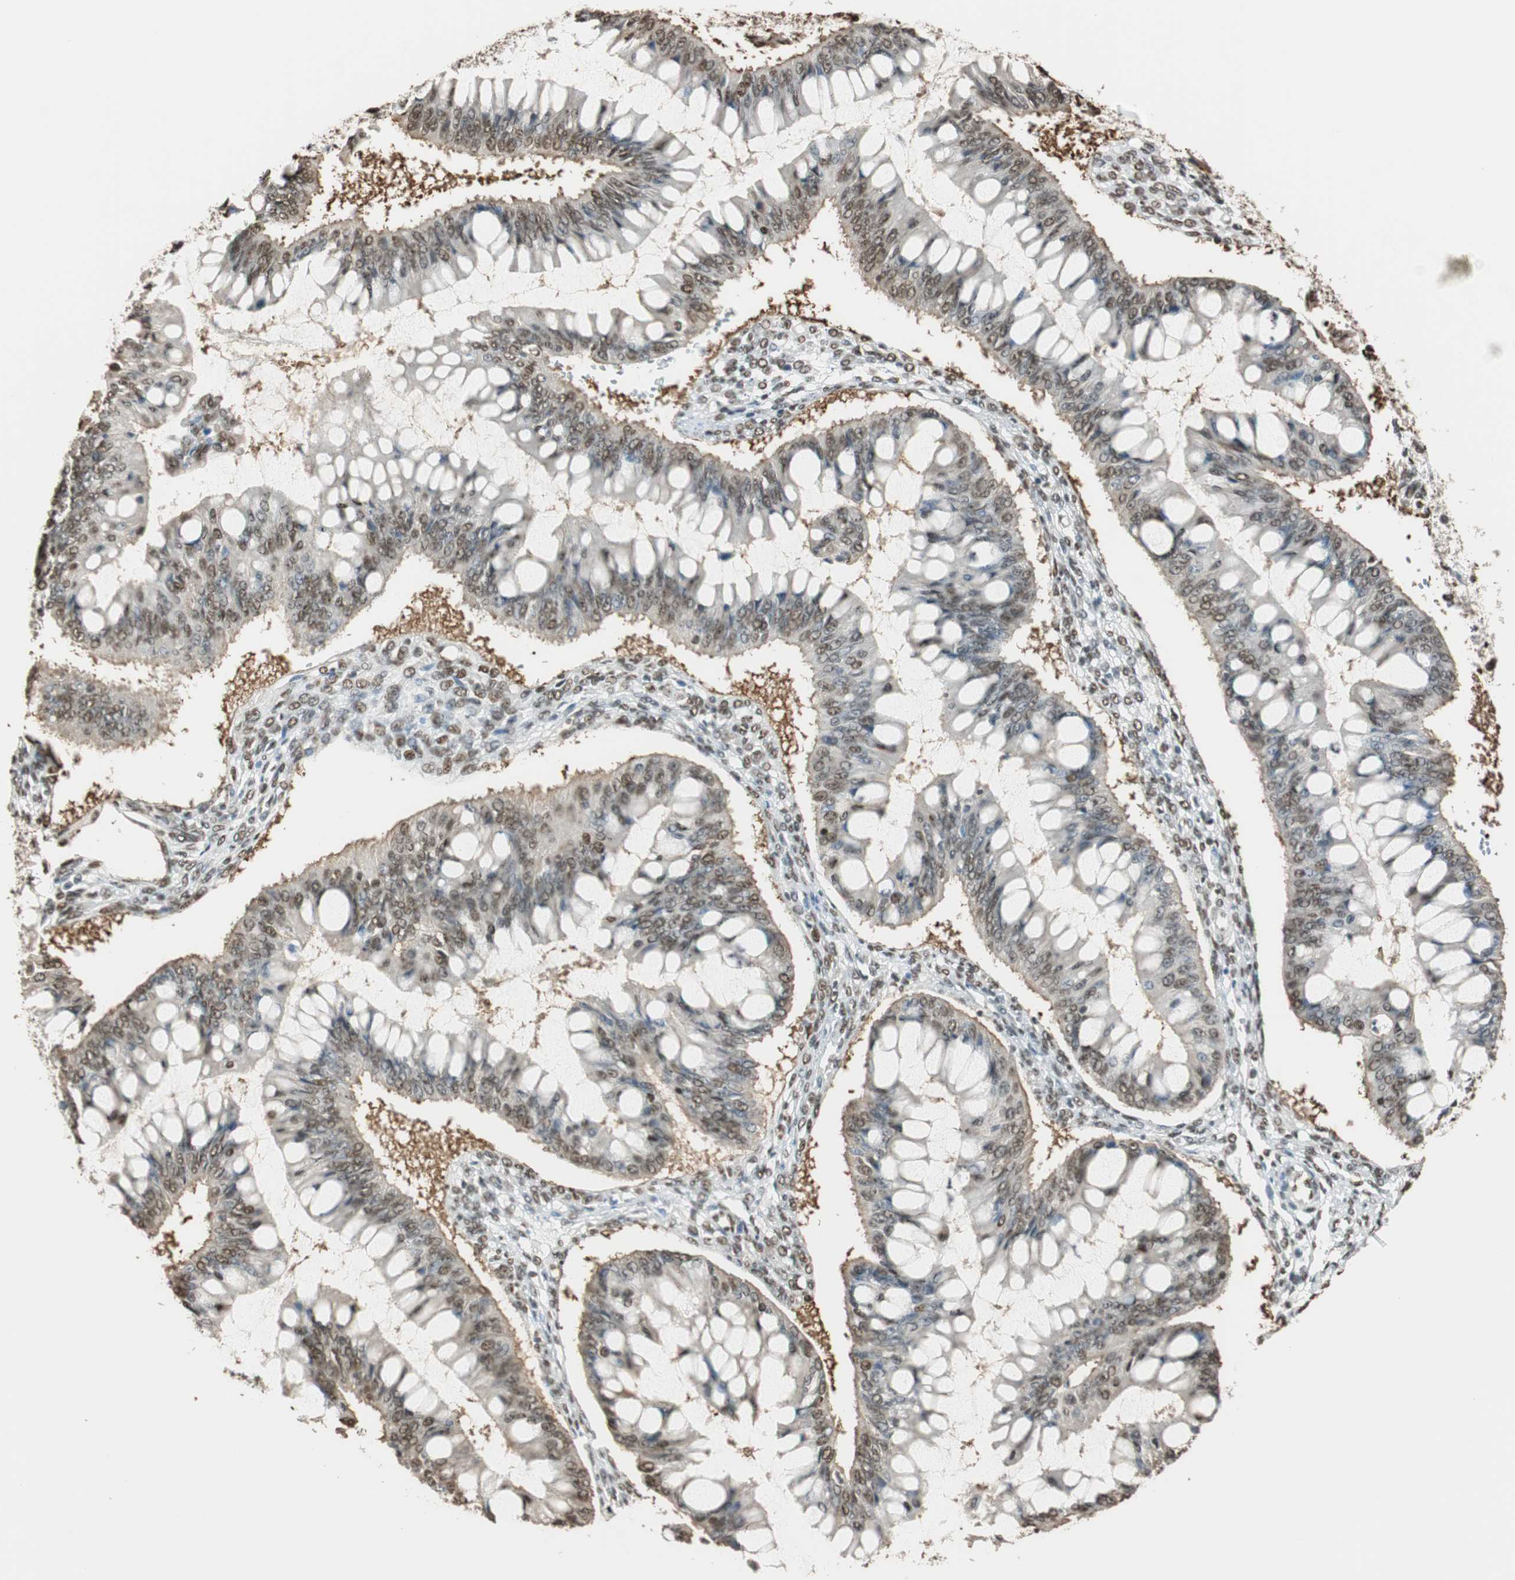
{"staining": {"intensity": "moderate", "quantity": "25%-75%", "location": "nuclear"}, "tissue": "ovarian cancer", "cell_type": "Tumor cells", "image_type": "cancer", "snomed": [{"axis": "morphology", "description": "Cystadenocarcinoma, mucinous, NOS"}, {"axis": "topography", "description": "Ovary"}], "caption": "Moderate nuclear positivity for a protein is present in about 25%-75% of tumor cells of ovarian cancer (mucinous cystadenocarcinoma) using immunohistochemistry (IHC).", "gene": "FANCG", "patient": {"sex": "female", "age": 73}}